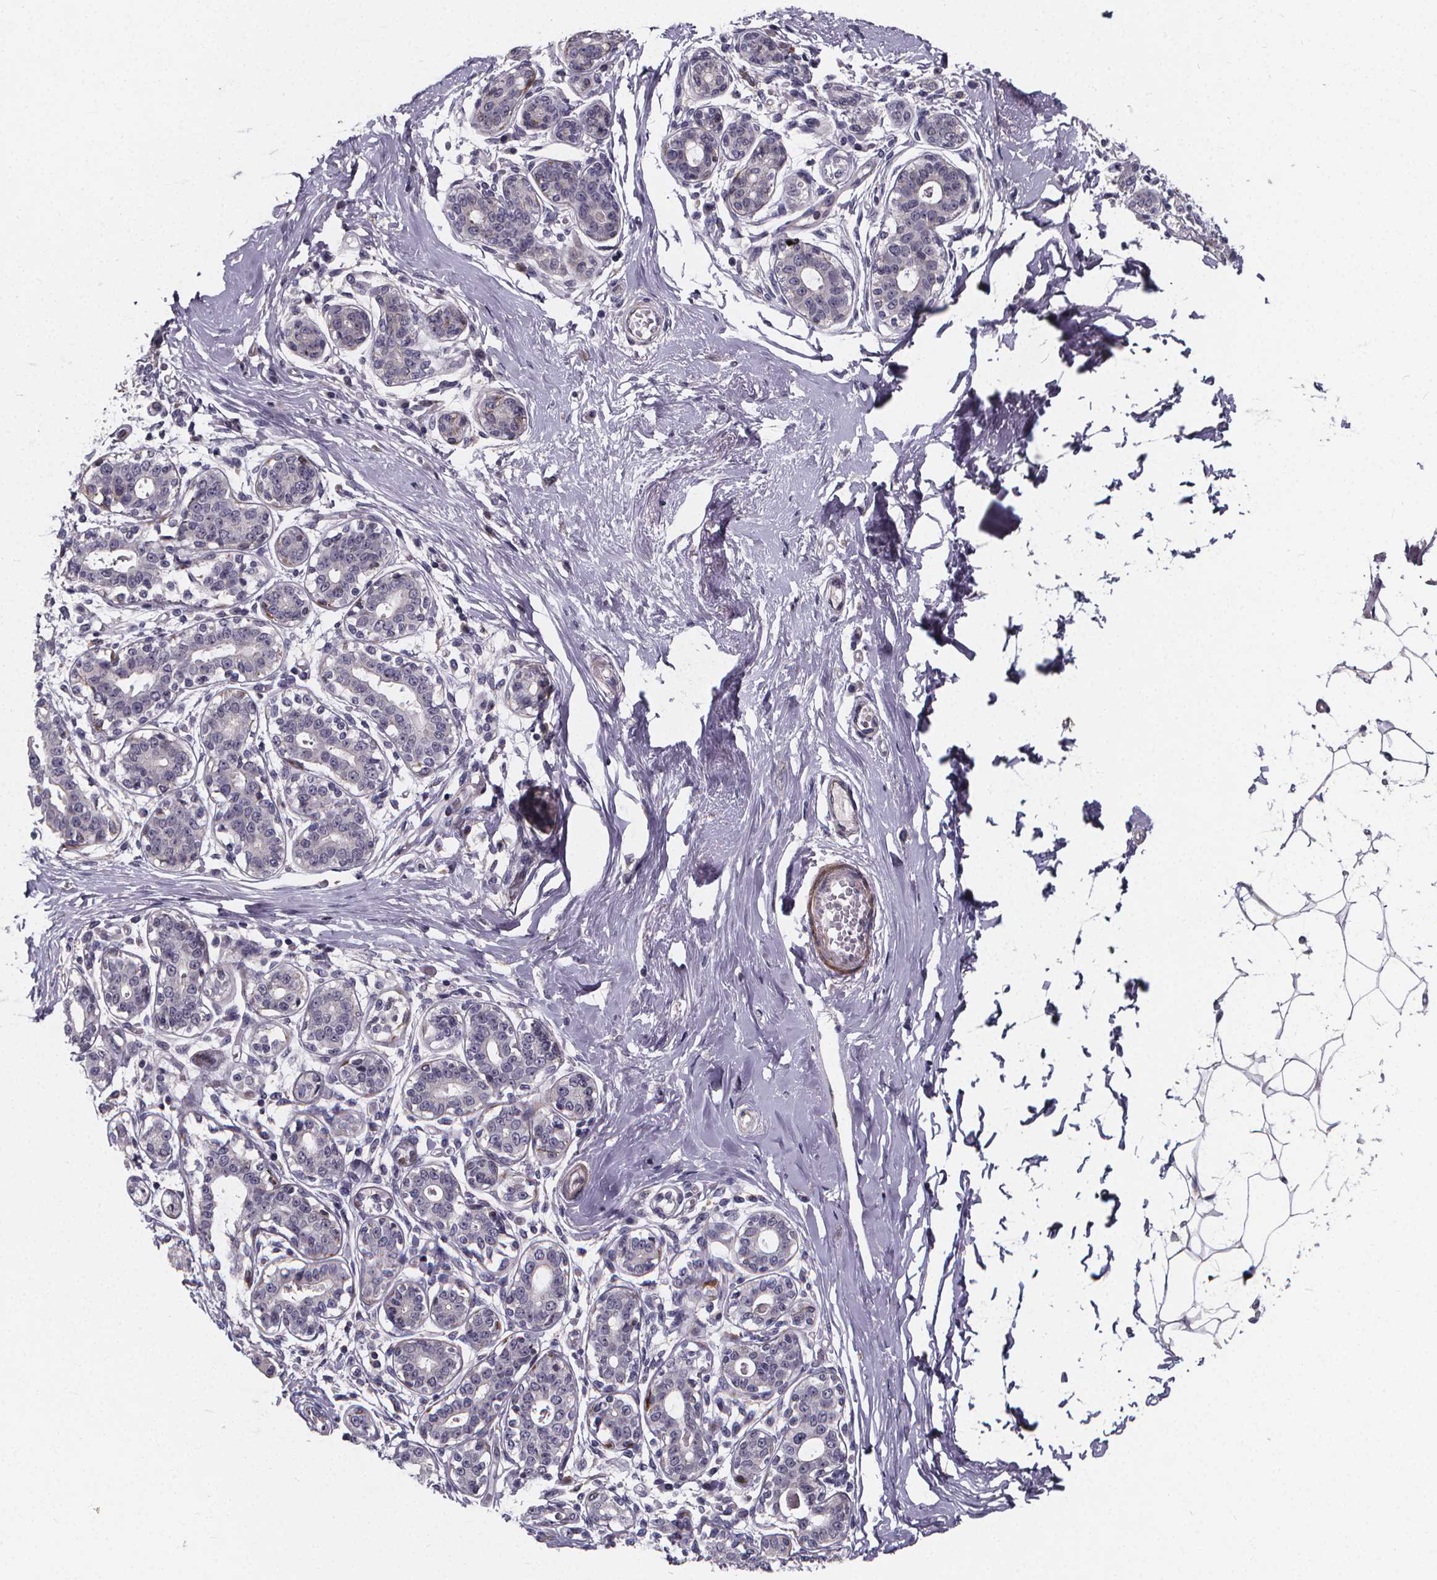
{"staining": {"intensity": "negative", "quantity": "none", "location": "none"}, "tissue": "breast", "cell_type": "Adipocytes", "image_type": "normal", "snomed": [{"axis": "morphology", "description": "Normal tissue, NOS"}, {"axis": "topography", "description": "Skin"}, {"axis": "topography", "description": "Breast"}], "caption": "Human breast stained for a protein using immunohistochemistry shows no expression in adipocytes.", "gene": "FBXW2", "patient": {"sex": "female", "age": 43}}